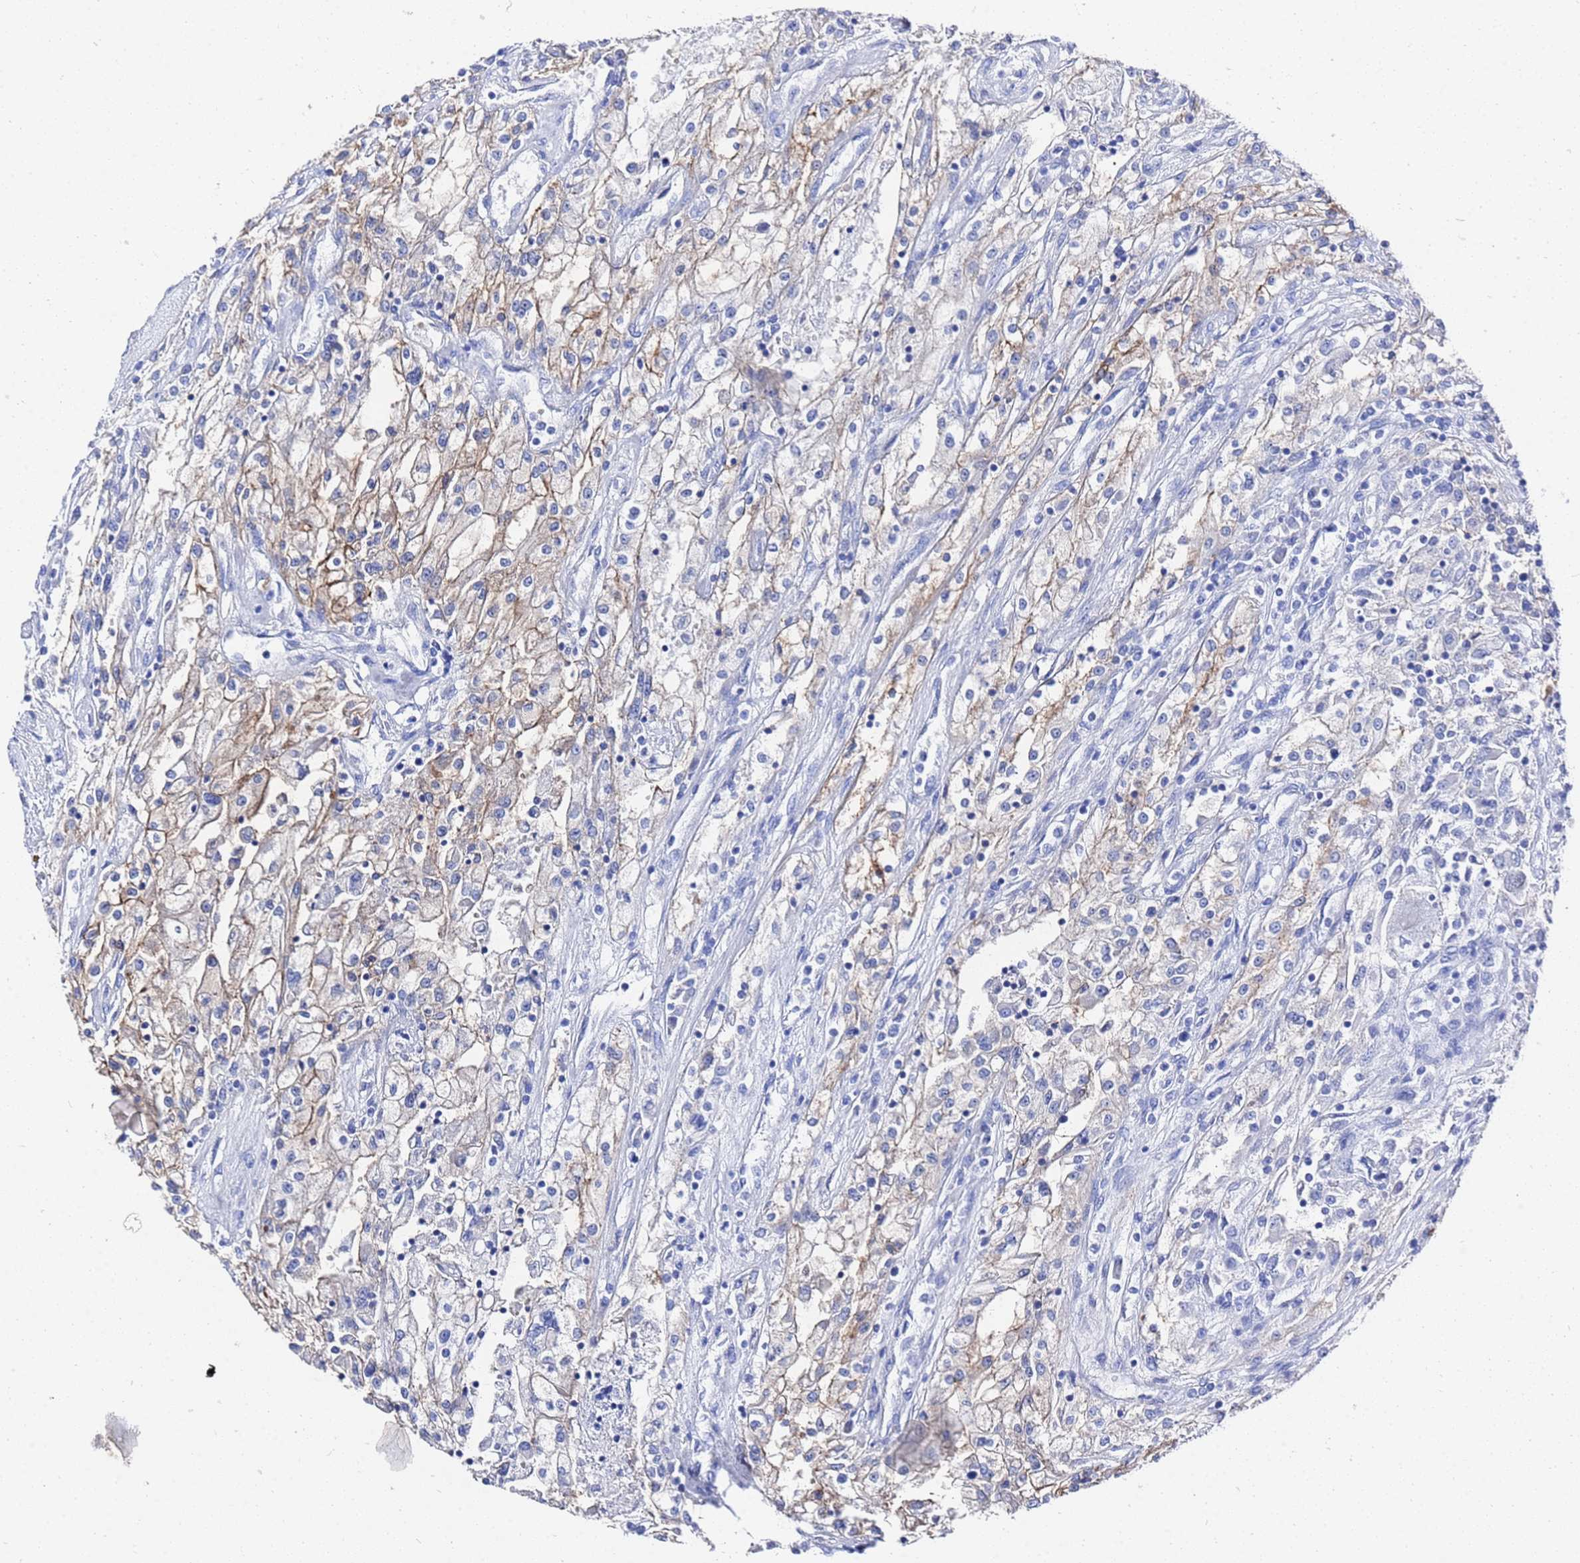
{"staining": {"intensity": "weak", "quantity": "25%-75%", "location": "cytoplasmic/membranous"}, "tissue": "renal cancer", "cell_type": "Tumor cells", "image_type": "cancer", "snomed": [{"axis": "morphology", "description": "Adenocarcinoma, NOS"}, {"axis": "topography", "description": "Kidney"}], "caption": "Tumor cells exhibit weak cytoplasmic/membranous staining in about 25%-75% of cells in renal cancer (adenocarcinoma). (brown staining indicates protein expression, while blue staining denotes nuclei).", "gene": "GGT1", "patient": {"sex": "female", "age": 52}}